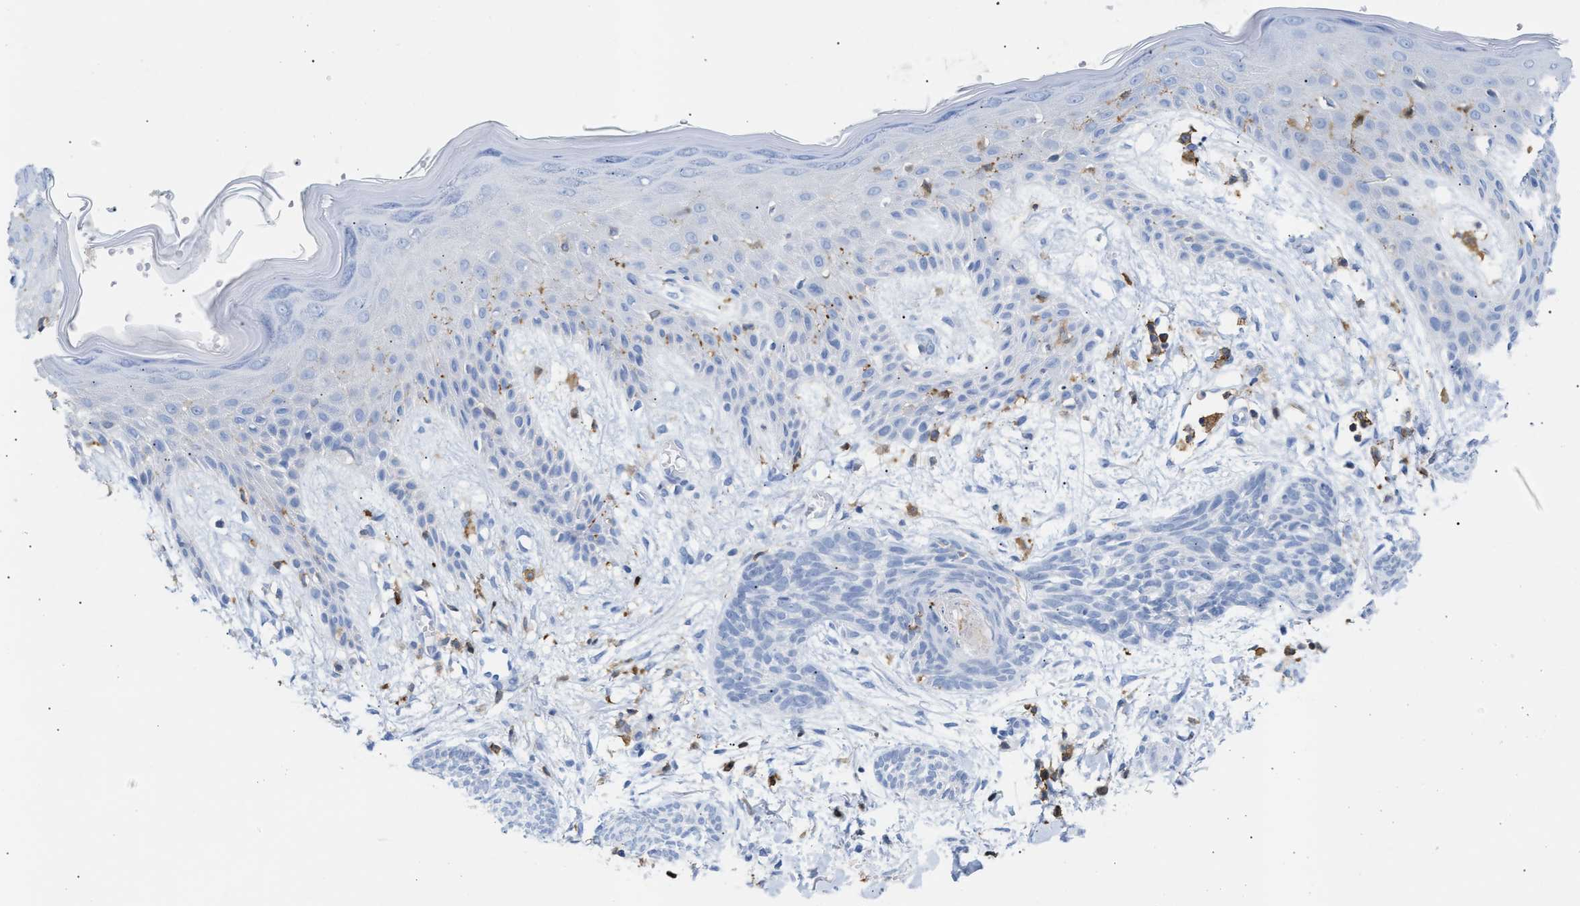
{"staining": {"intensity": "negative", "quantity": "none", "location": "none"}, "tissue": "skin cancer", "cell_type": "Tumor cells", "image_type": "cancer", "snomed": [{"axis": "morphology", "description": "Basal cell carcinoma"}, {"axis": "topography", "description": "Skin"}], "caption": "Tumor cells show no significant staining in skin cancer. (Stains: DAB (3,3'-diaminobenzidine) IHC with hematoxylin counter stain, Microscopy: brightfield microscopy at high magnification).", "gene": "LCP1", "patient": {"sex": "female", "age": 59}}